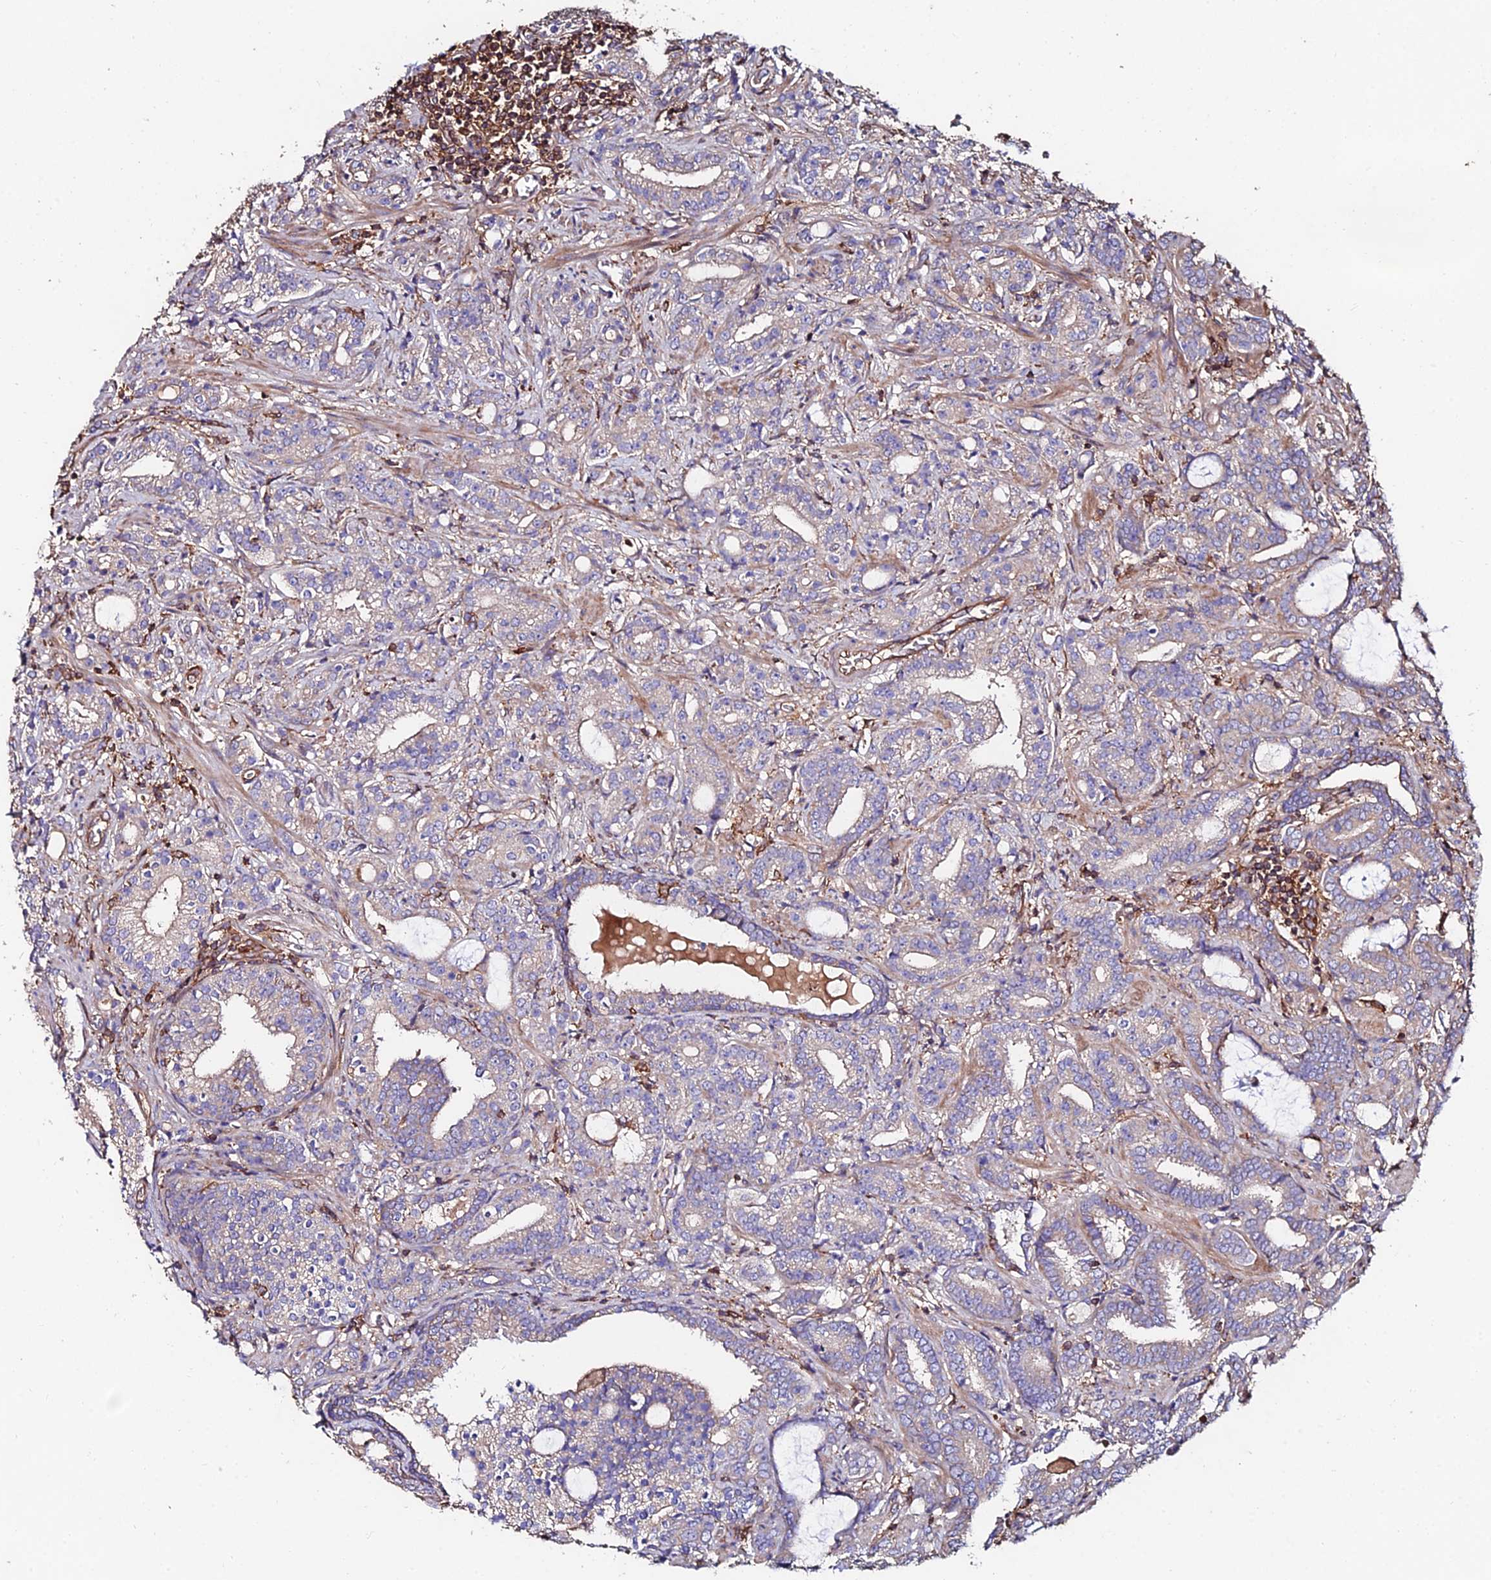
{"staining": {"intensity": "negative", "quantity": "none", "location": "none"}, "tissue": "prostate cancer", "cell_type": "Tumor cells", "image_type": "cancer", "snomed": [{"axis": "morphology", "description": "Adenocarcinoma, High grade"}, {"axis": "topography", "description": "Prostate and seminal vesicle, NOS"}], "caption": "Adenocarcinoma (high-grade) (prostate) stained for a protein using immunohistochemistry (IHC) reveals no staining tumor cells.", "gene": "EXT1", "patient": {"sex": "male", "age": 67}}